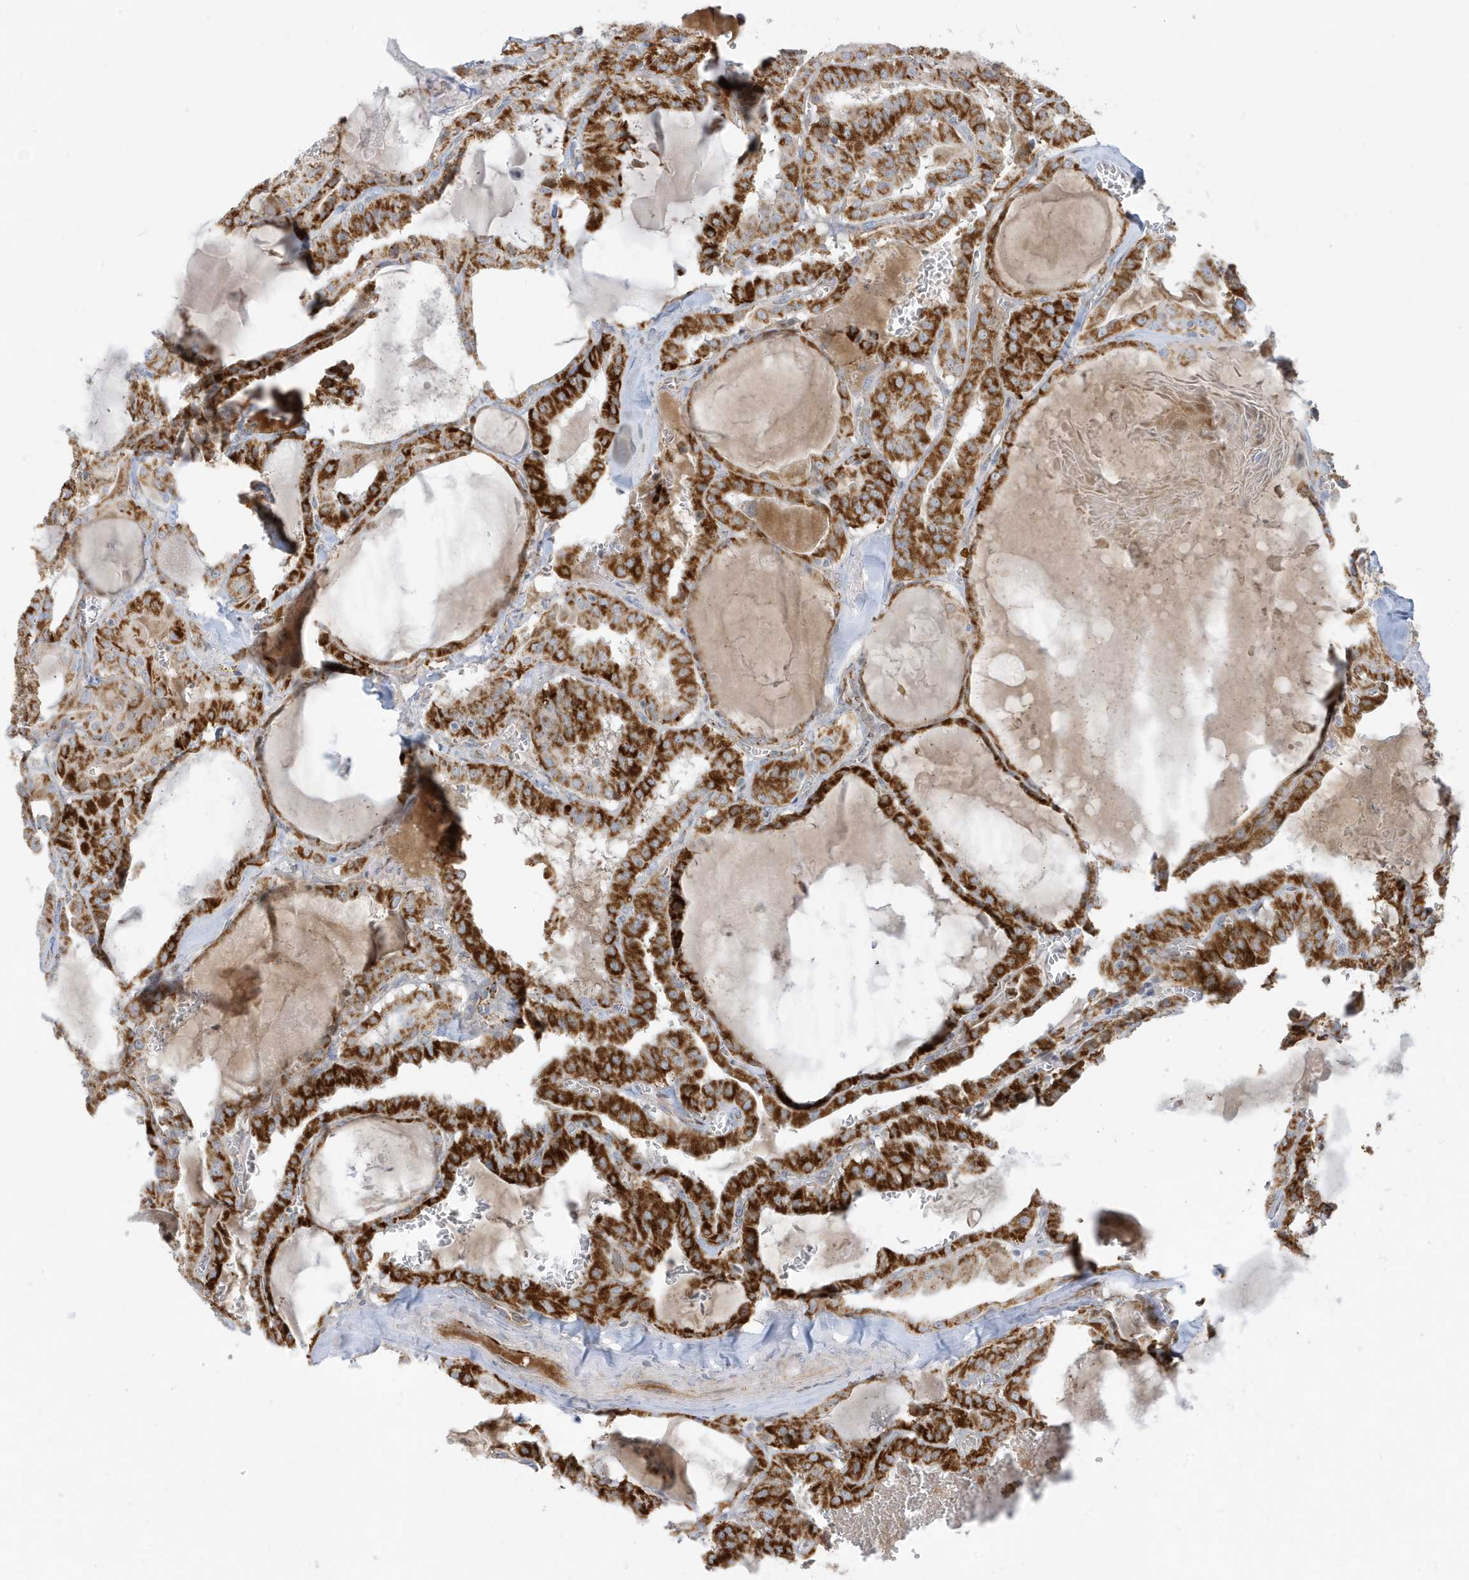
{"staining": {"intensity": "strong", "quantity": ">75%", "location": "cytoplasmic/membranous"}, "tissue": "thyroid cancer", "cell_type": "Tumor cells", "image_type": "cancer", "snomed": [{"axis": "morphology", "description": "Papillary adenocarcinoma, NOS"}, {"axis": "topography", "description": "Thyroid gland"}], "caption": "Approximately >75% of tumor cells in papillary adenocarcinoma (thyroid) exhibit strong cytoplasmic/membranous protein staining as visualized by brown immunohistochemical staining.", "gene": "IFT57", "patient": {"sex": "male", "age": 52}}